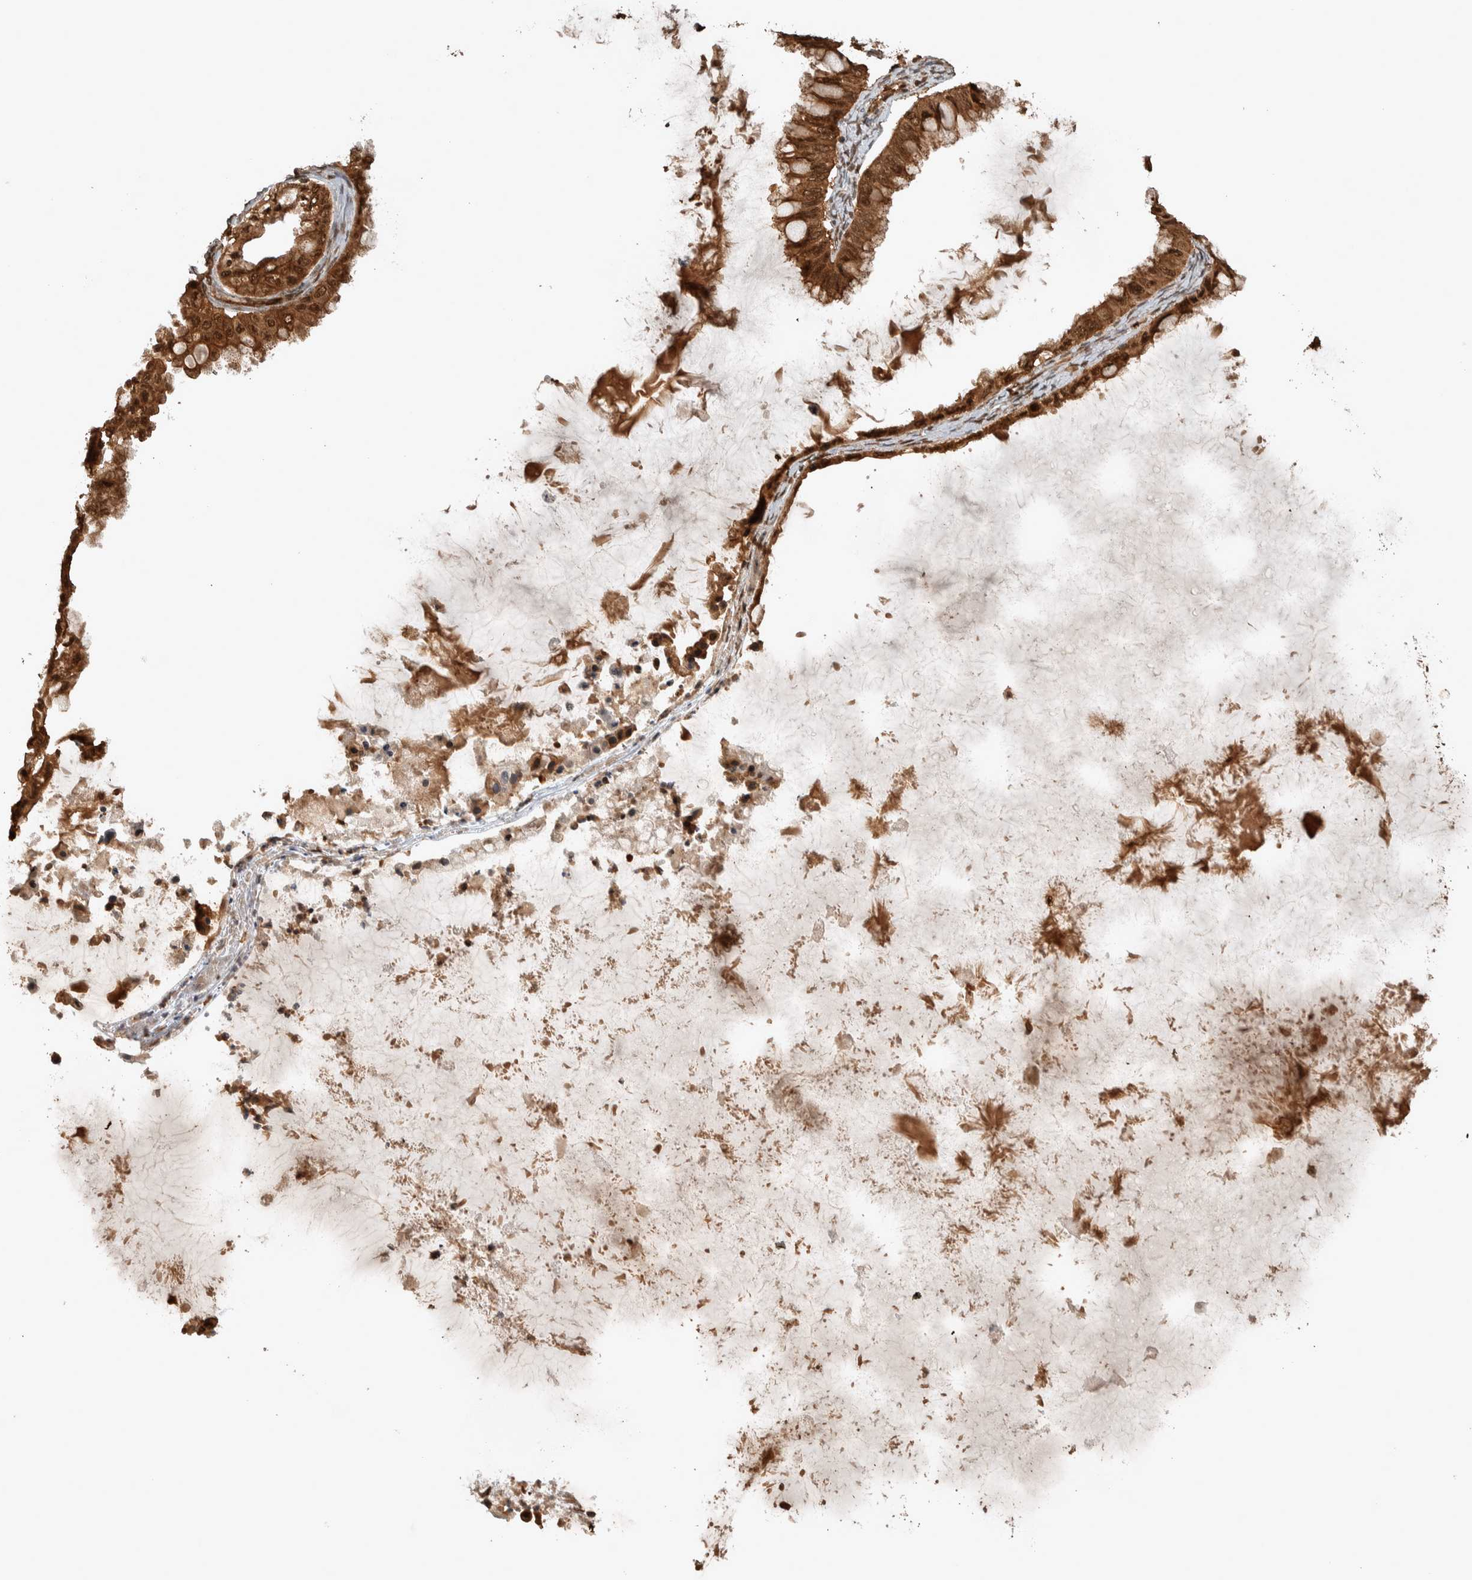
{"staining": {"intensity": "strong", "quantity": ">75%", "location": "cytoplasmic/membranous,nuclear"}, "tissue": "ovarian cancer", "cell_type": "Tumor cells", "image_type": "cancer", "snomed": [{"axis": "morphology", "description": "Cystadenocarcinoma, mucinous, NOS"}, {"axis": "topography", "description": "Ovary"}], "caption": "Immunohistochemistry photomicrograph of ovarian cancer (mucinous cystadenocarcinoma) stained for a protein (brown), which reveals high levels of strong cytoplasmic/membranous and nuclear expression in approximately >75% of tumor cells.", "gene": "CNTROB", "patient": {"sex": "female", "age": 80}}